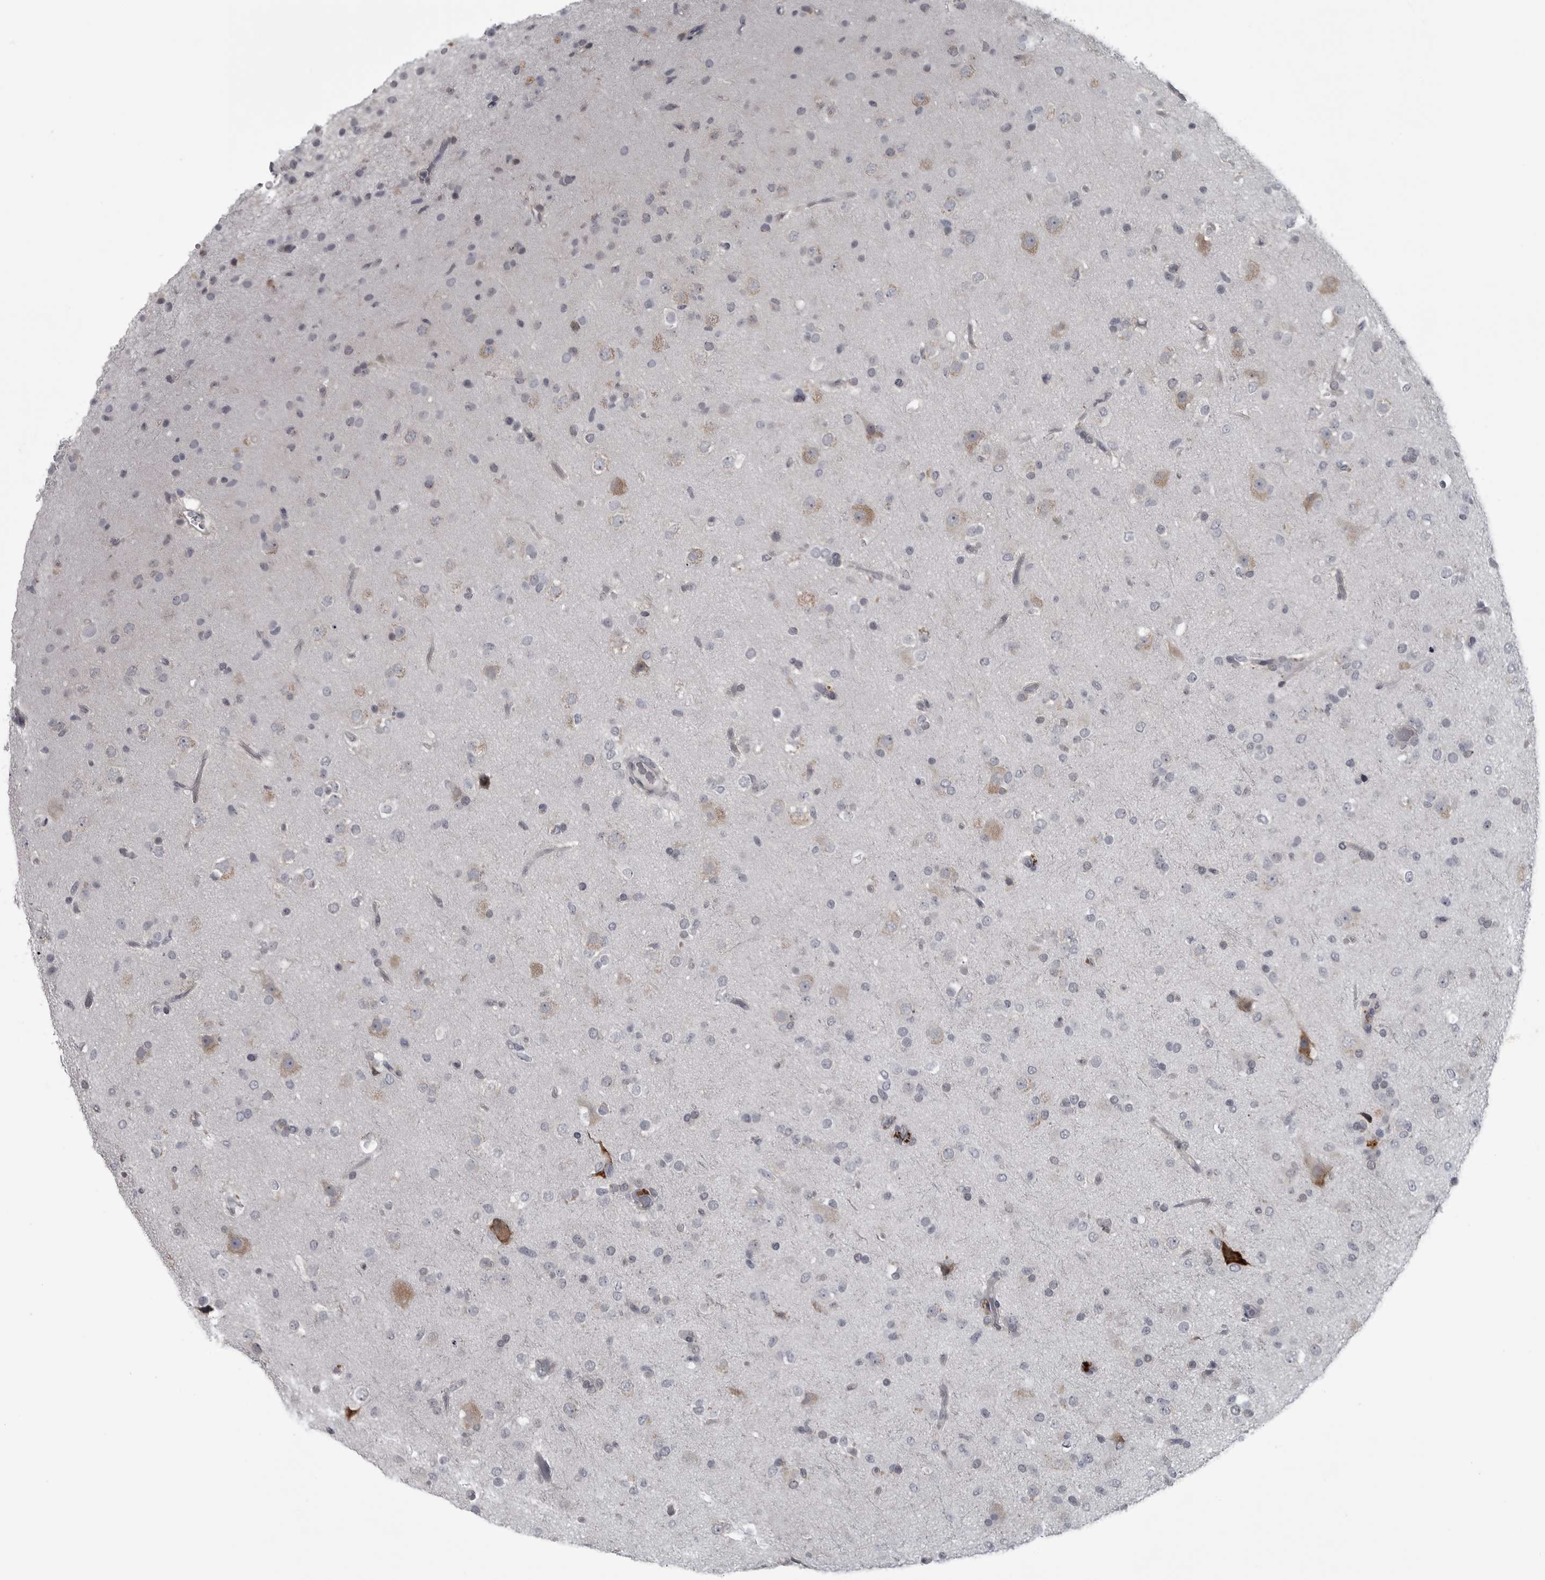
{"staining": {"intensity": "negative", "quantity": "none", "location": "none"}, "tissue": "glioma", "cell_type": "Tumor cells", "image_type": "cancer", "snomed": [{"axis": "morphology", "description": "Glioma, malignant, Low grade"}, {"axis": "topography", "description": "Brain"}], "caption": "Immunohistochemistry micrograph of neoplastic tissue: human malignant glioma (low-grade) stained with DAB reveals no significant protein staining in tumor cells.", "gene": "LYSMD1", "patient": {"sex": "male", "age": 65}}